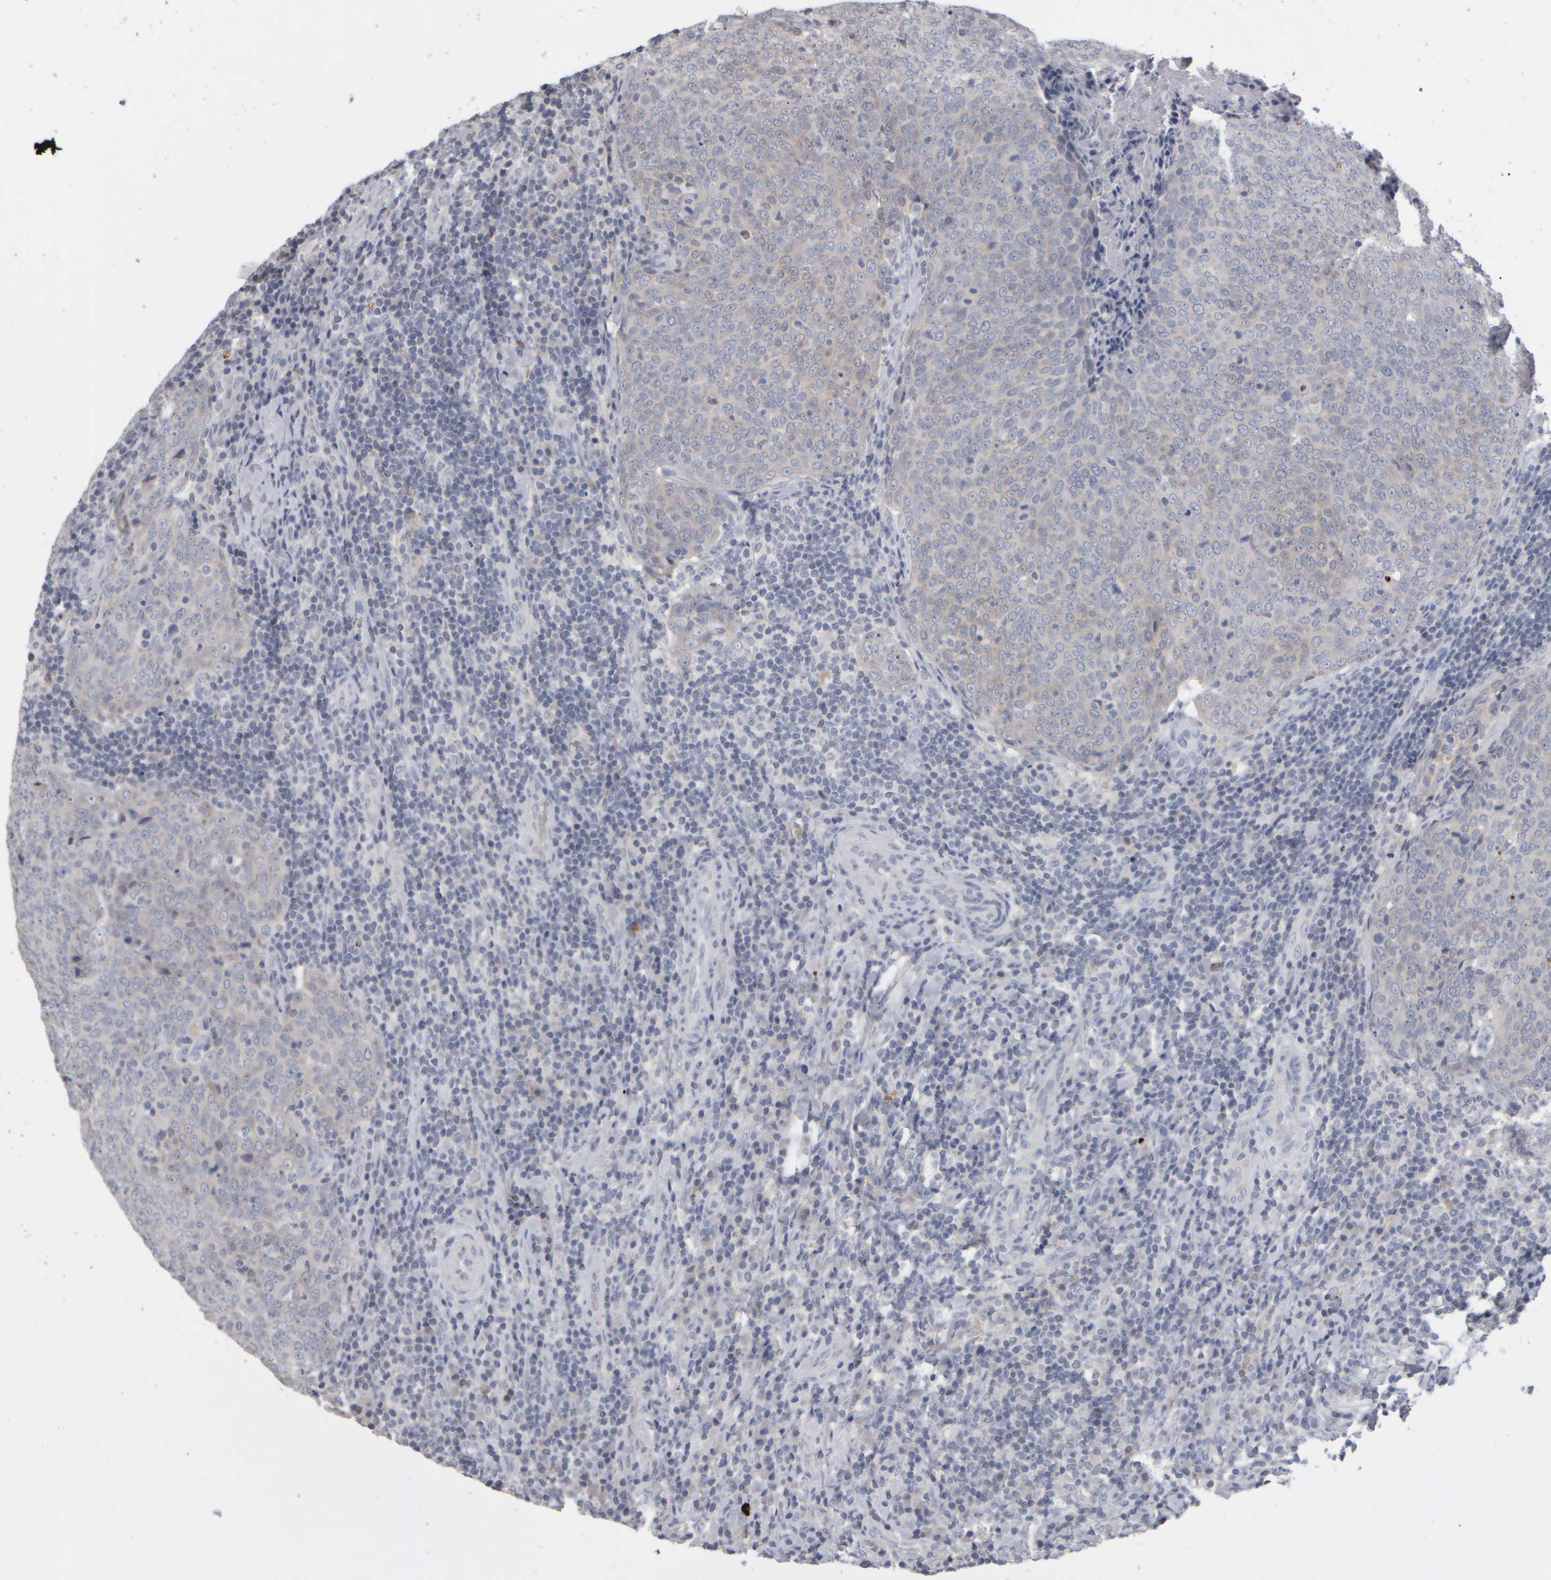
{"staining": {"intensity": "negative", "quantity": "none", "location": "none"}, "tissue": "head and neck cancer", "cell_type": "Tumor cells", "image_type": "cancer", "snomed": [{"axis": "morphology", "description": "Squamous cell carcinoma, NOS"}, {"axis": "morphology", "description": "Squamous cell carcinoma, metastatic, NOS"}, {"axis": "topography", "description": "Lymph node"}, {"axis": "topography", "description": "Head-Neck"}], "caption": "IHC of head and neck squamous cell carcinoma reveals no expression in tumor cells.", "gene": "EPHX2", "patient": {"sex": "male", "age": 62}}